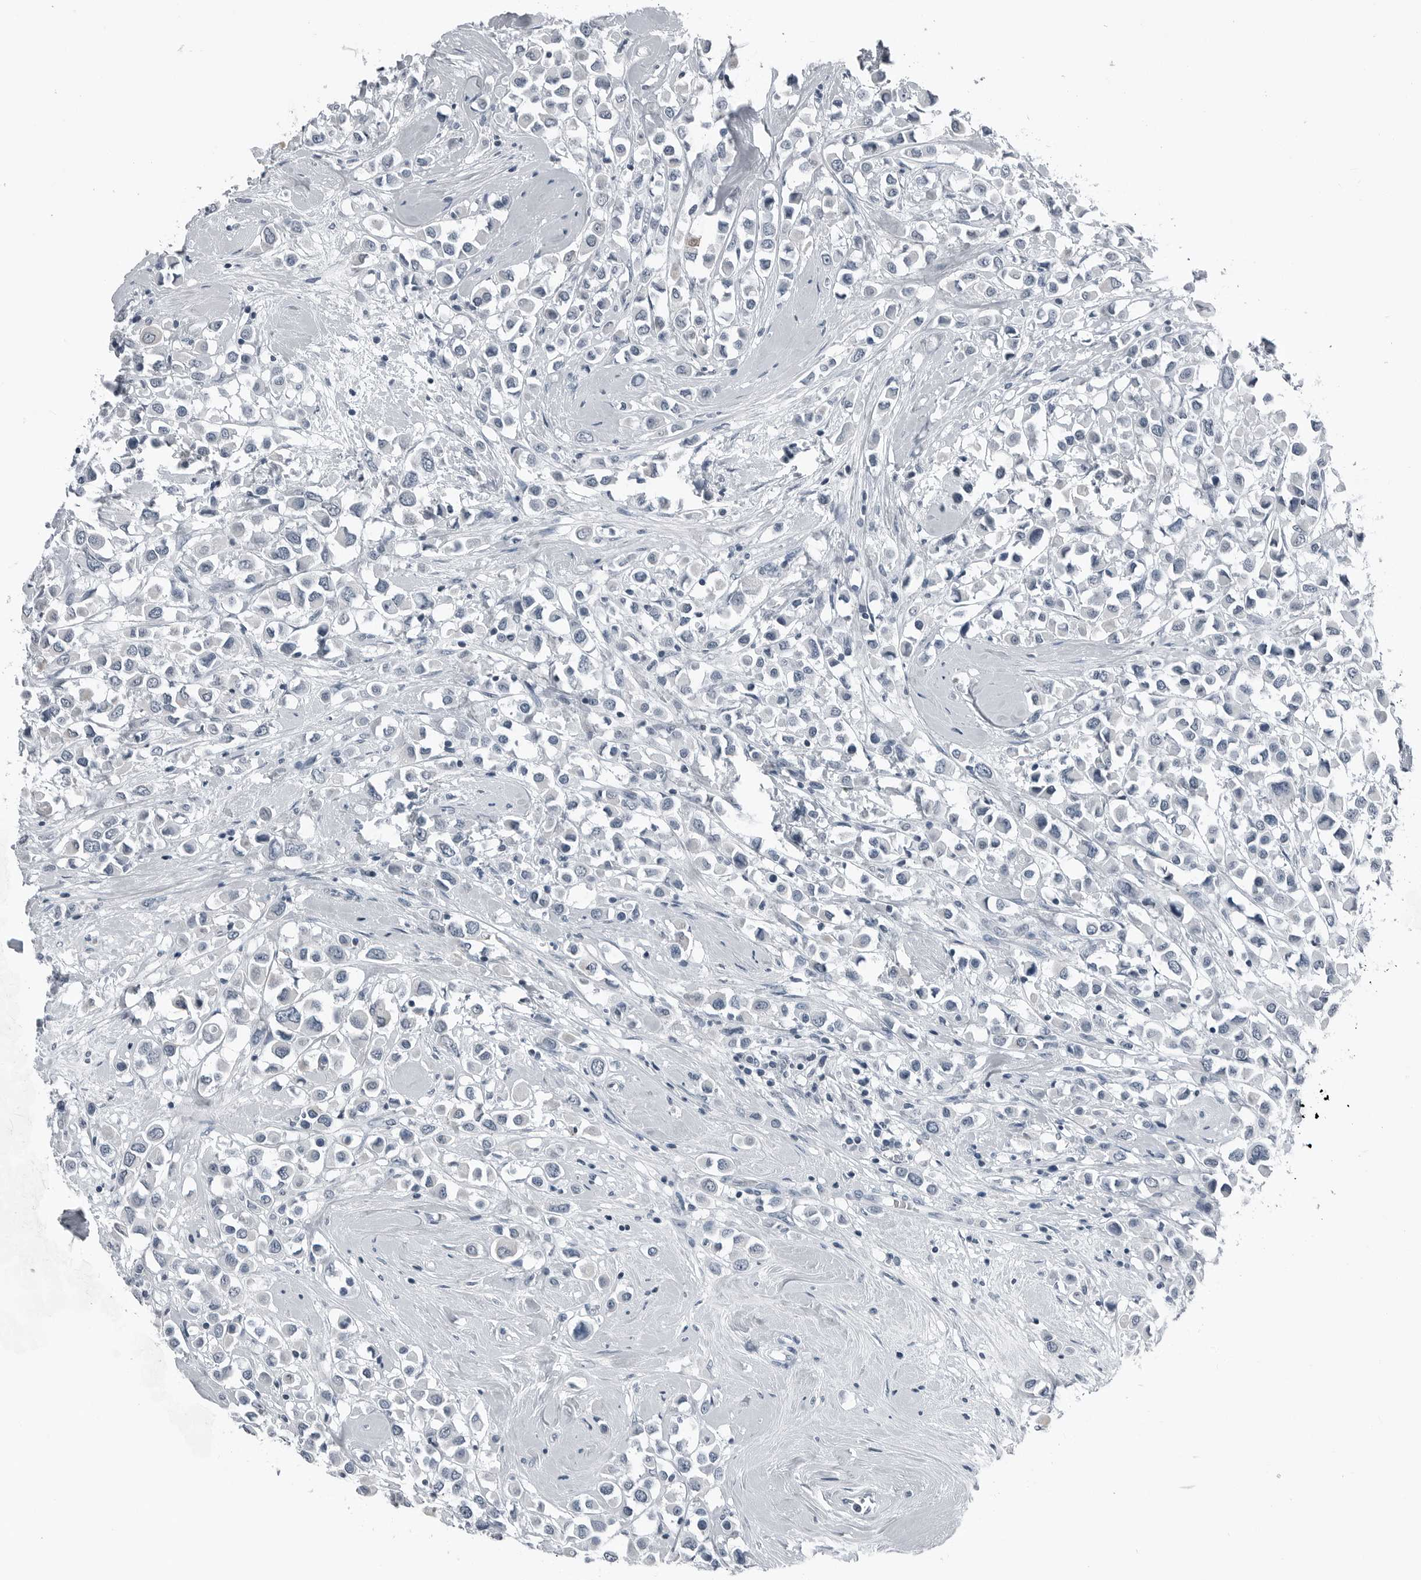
{"staining": {"intensity": "negative", "quantity": "none", "location": "none"}, "tissue": "breast cancer", "cell_type": "Tumor cells", "image_type": "cancer", "snomed": [{"axis": "morphology", "description": "Duct carcinoma"}, {"axis": "topography", "description": "Breast"}], "caption": "The micrograph shows no significant staining in tumor cells of breast cancer (intraductal carcinoma).", "gene": "SPINK1", "patient": {"sex": "female", "age": 61}}